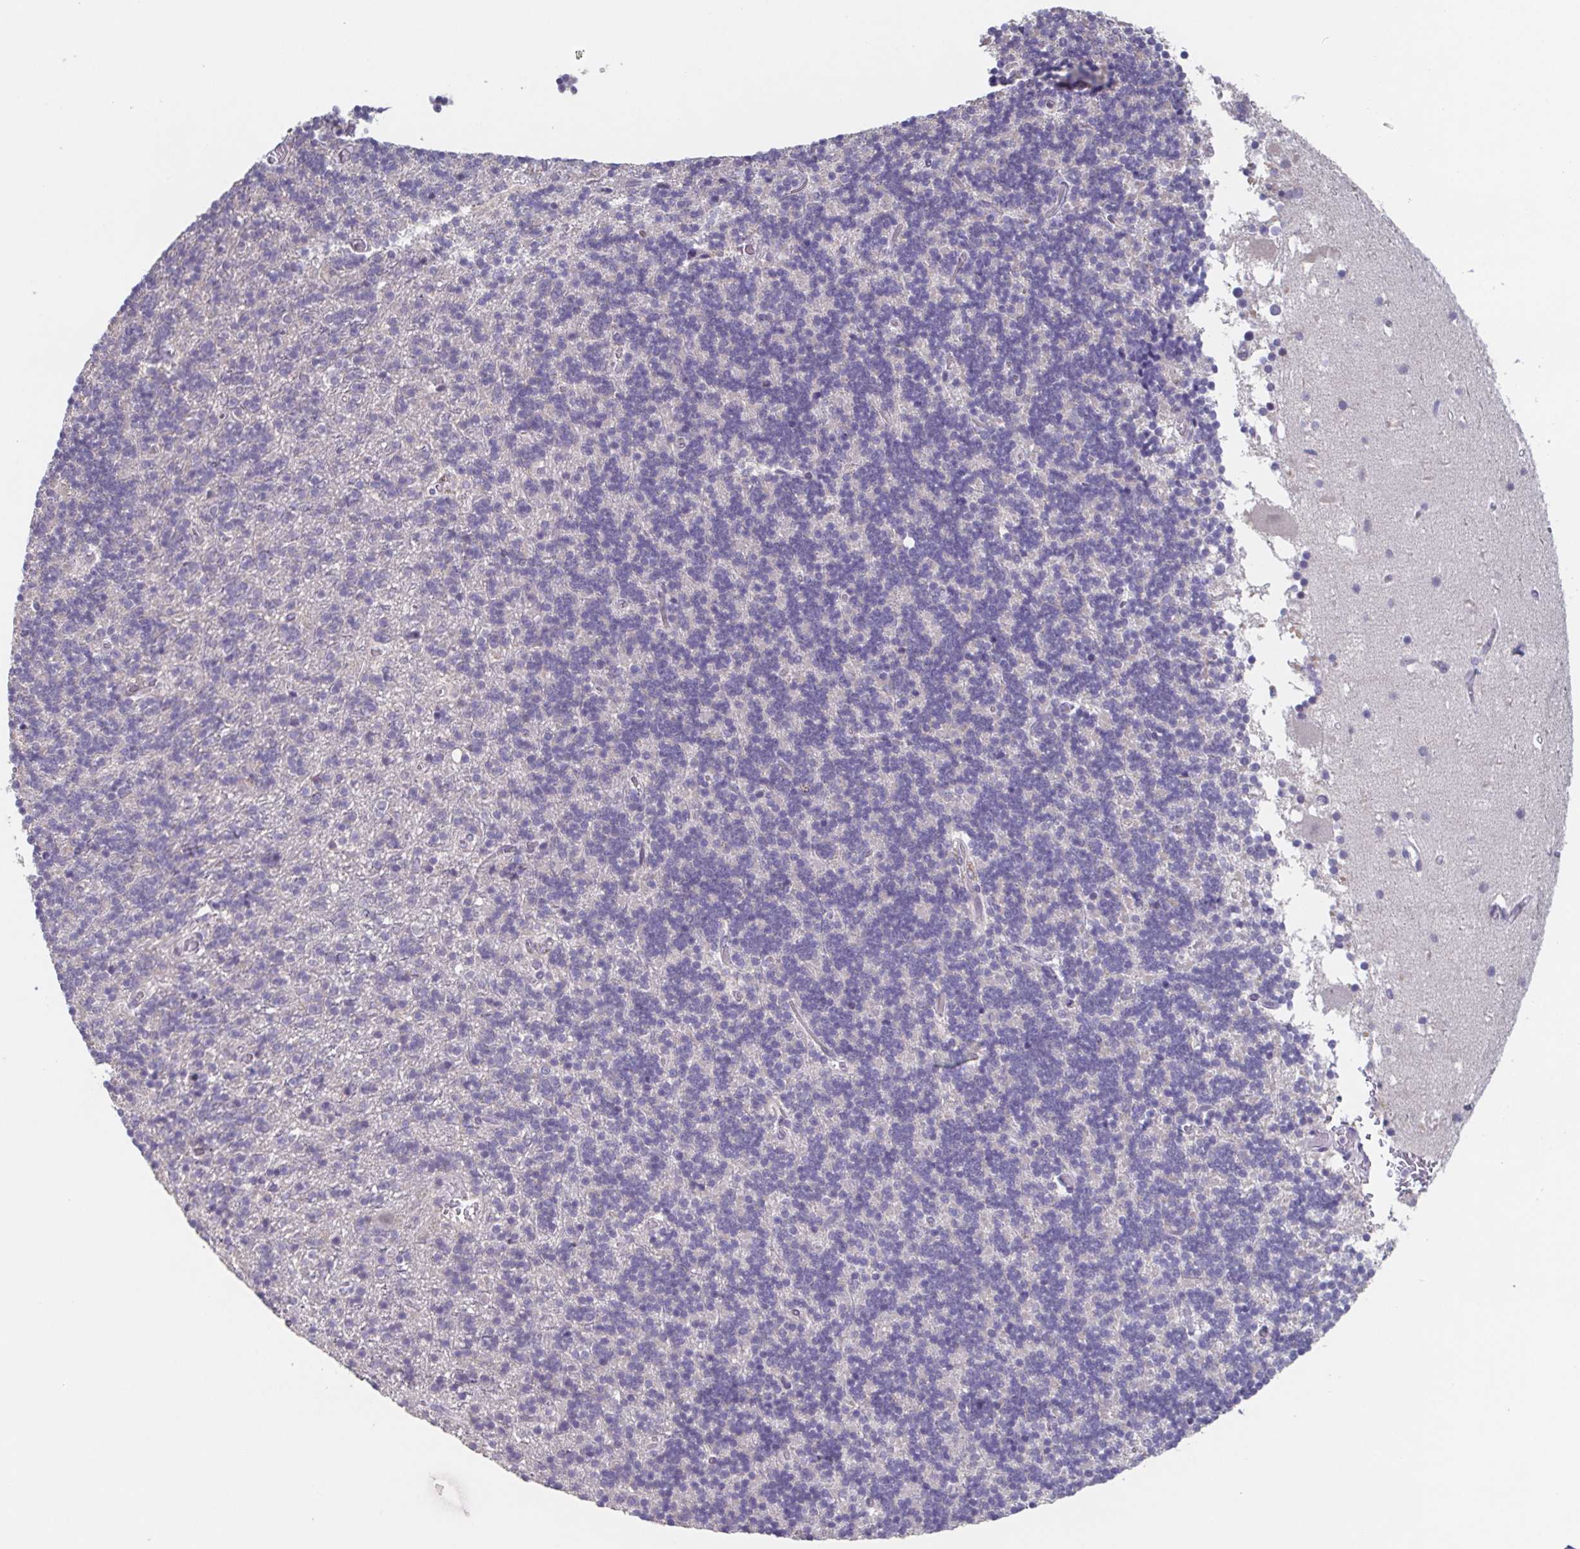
{"staining": {"intensity": "negative", "quantity": "none", "location": "none"}, "tissue": "cerebellum", "cell_type": "Cells in granular layer", "image_type": "normal", "snomed": [{"axis": "morphology", "description": "Normal tissue, NOS"}, {"axis": "topography", "description": "Cerebellum"}], "caption": "This is an immunohistochemistry micrograph of benign human cerebellum. There is no staining in cells in granular layer.", "gene": "GHRL", "patient": {"sex": "male", "age": 70}}